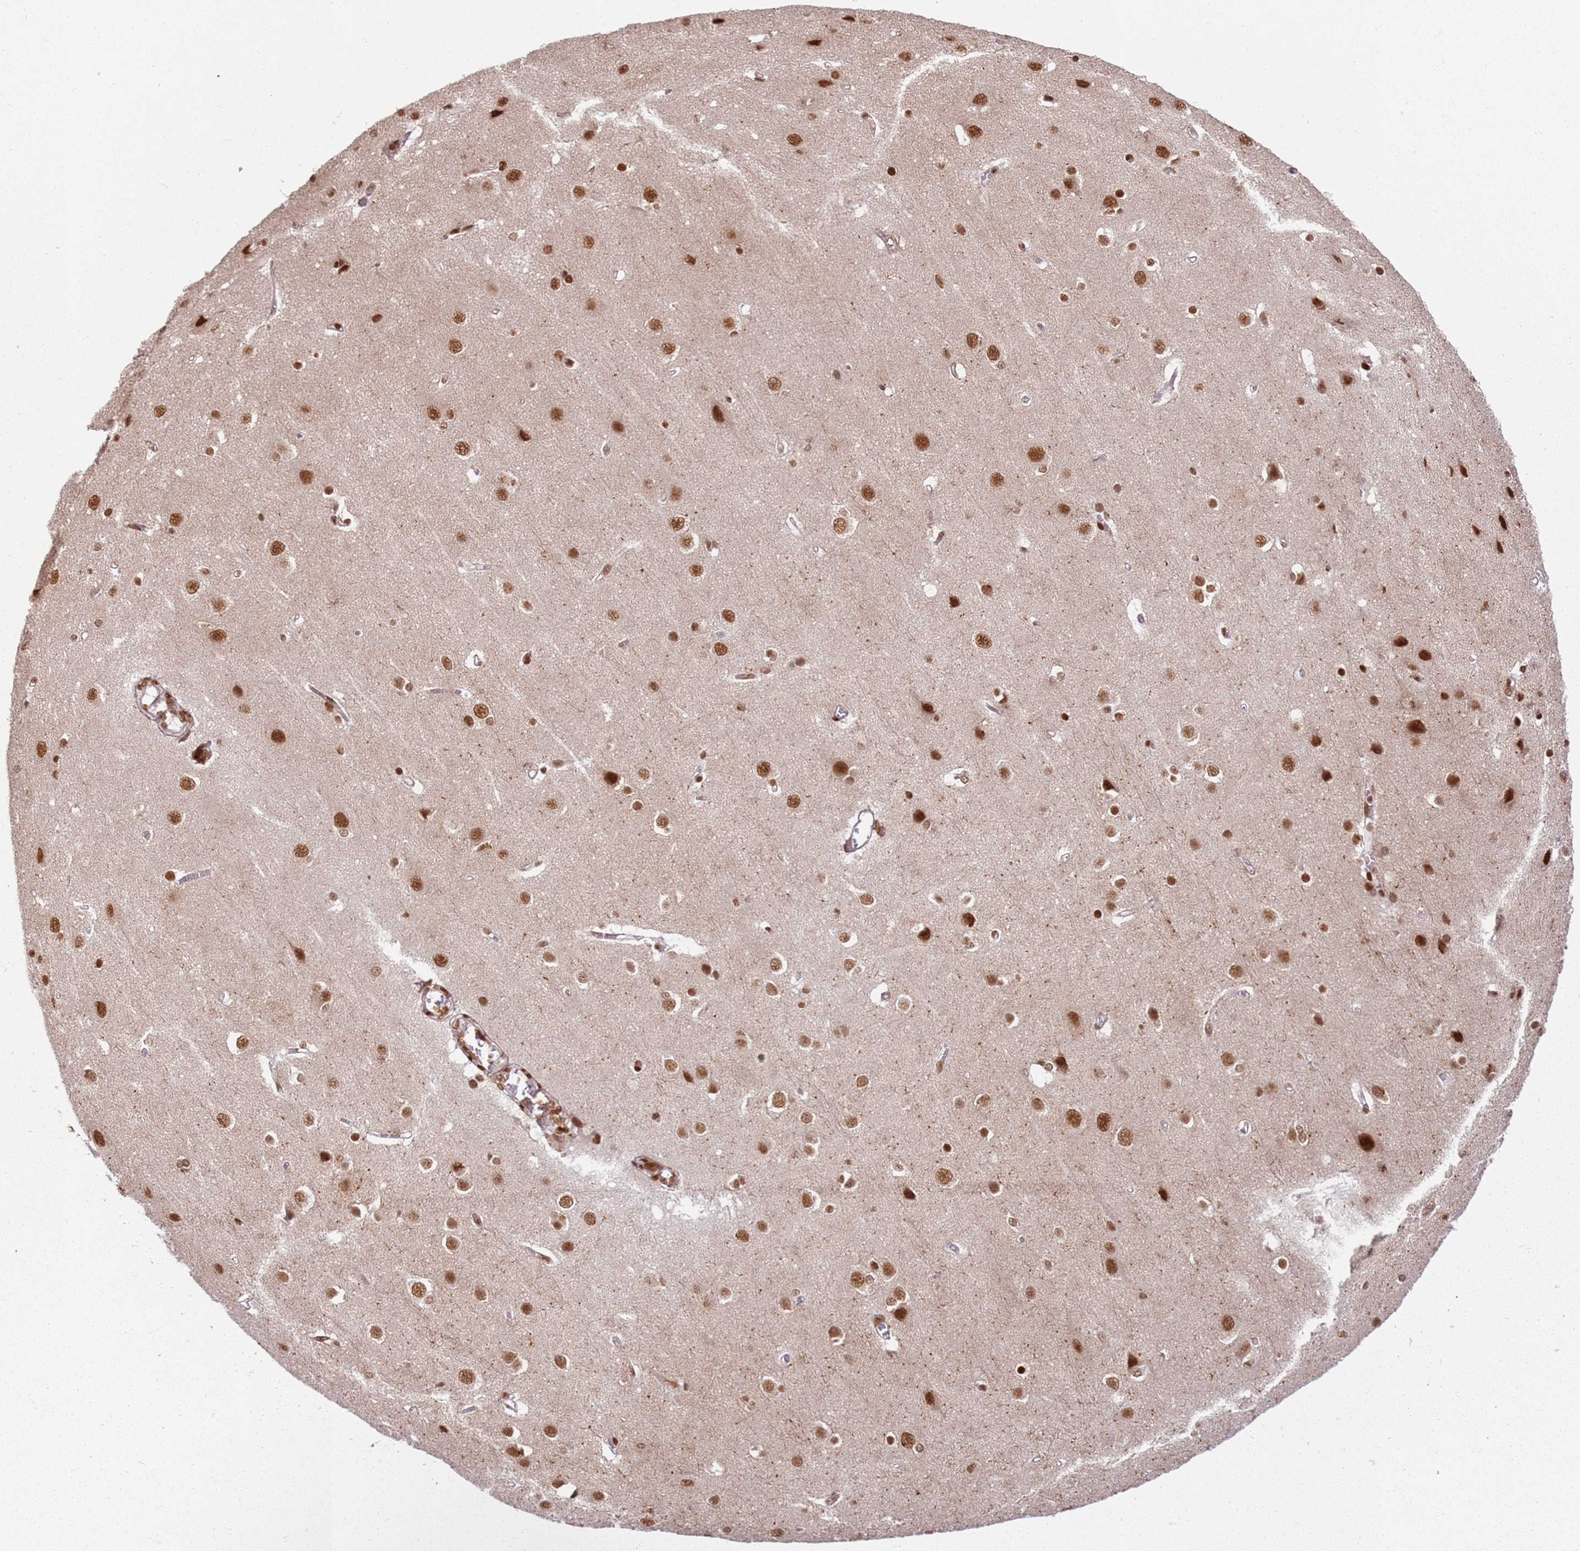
{"staining": {"intensity": "moderate", "quantity": ">75%", "location": "nuclear"}, "tissue": "cerebral cortex", "cell_type": "Endothelial cells", "image_type": "normal", "snomed": [{"axis": "morphology", "description": "Normal tissue, NOS"}, {"axis": "topography", "description": "Cerebral cortex"}], "caption": "DAB immunohistochemical staining of unremarkable human cerebral cortex reveals moderate nuclear protein positivity in about >75% of endothelial cells.", "gene": "TENT4A", "patient": {"sex": "male", "age": 37}}